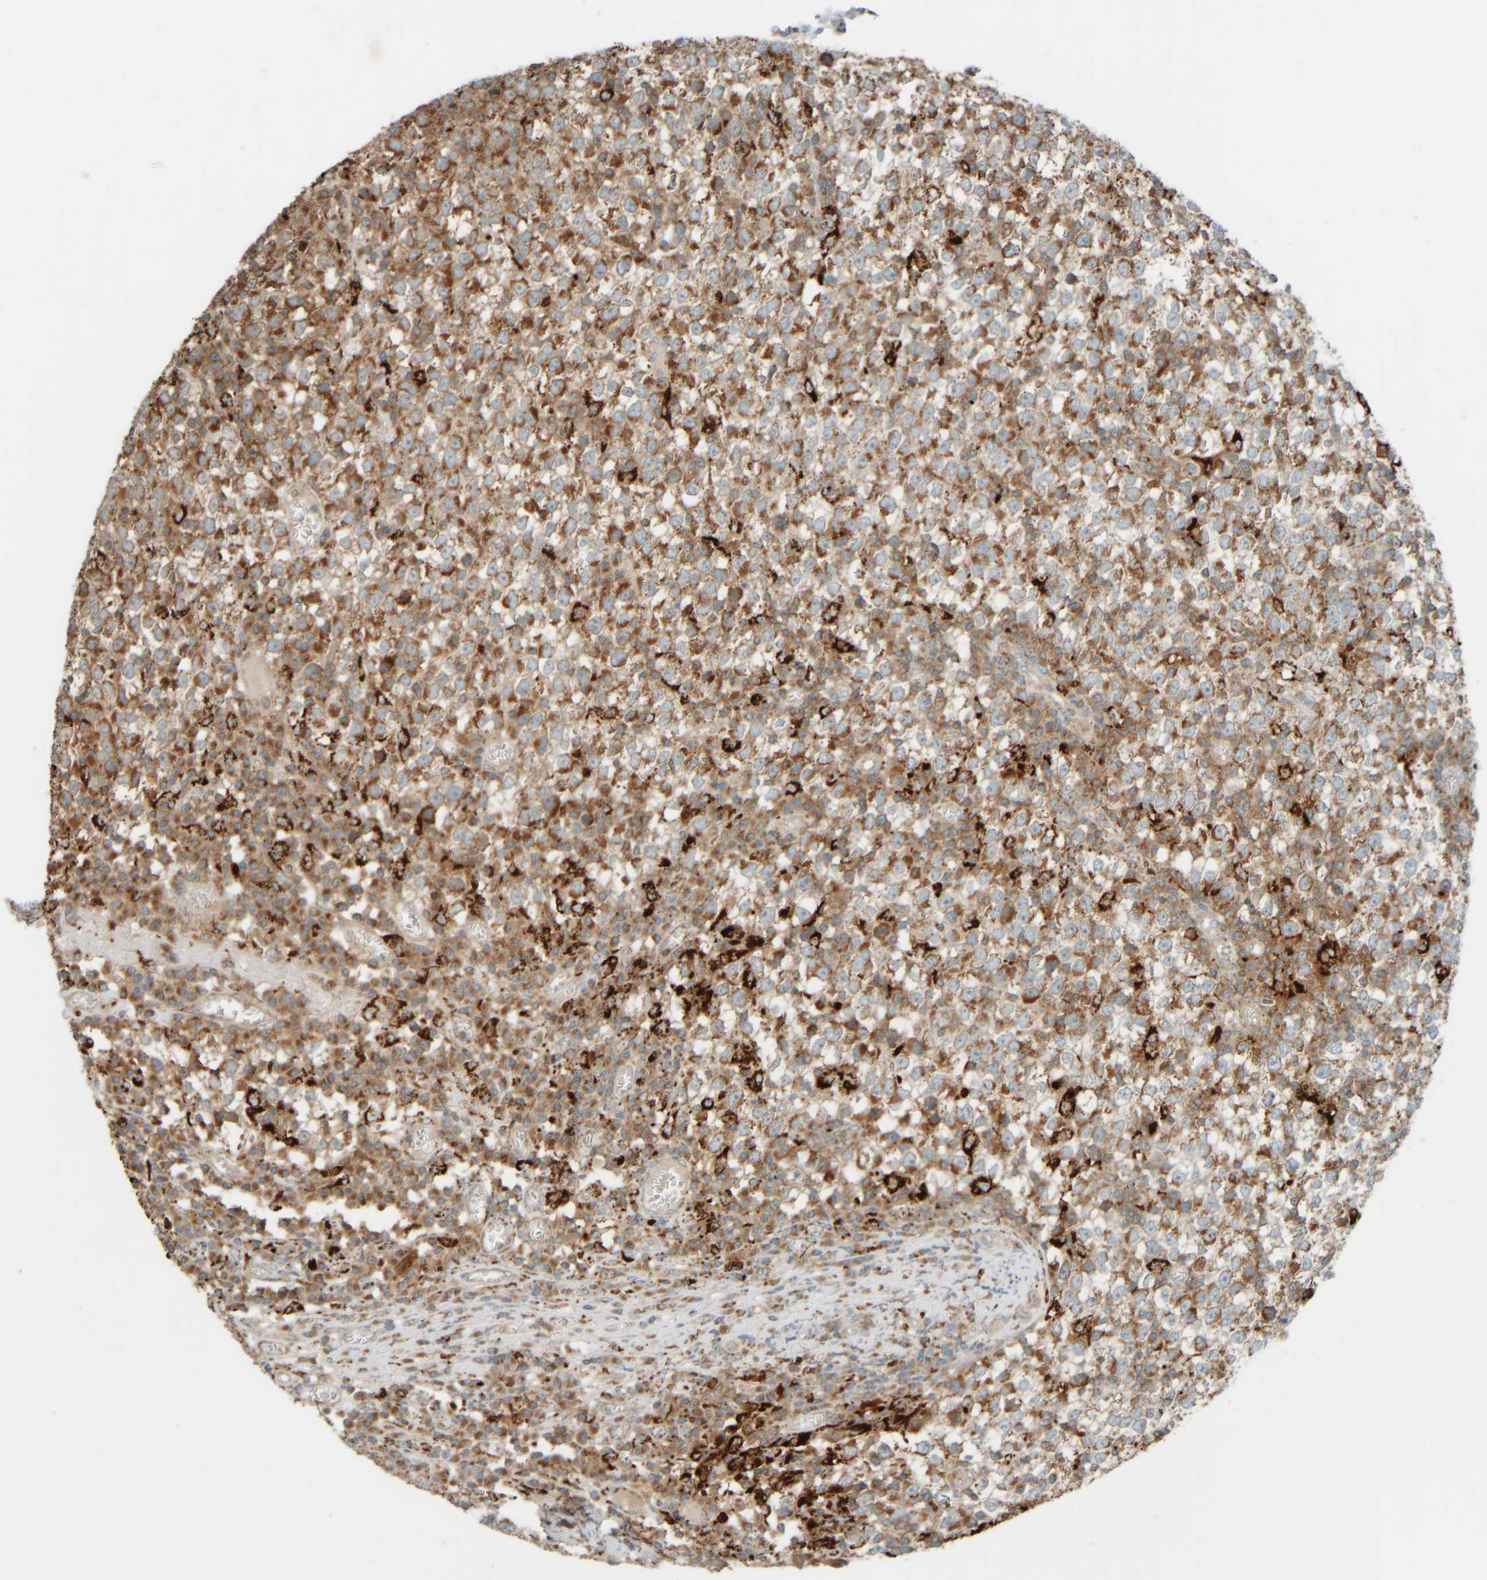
{"staining": {"intensity": "moderate", "quantity": ">75%", "location": "cytoplasmic/membranous"}, "tissue": "testis cancer", "cell_type": "Tumor cells", "image_type": "cancer", "snomed": [{"axis": "morphology", "description": "Seminoma, NOS"}, {"axis": "topography", "description": "Testis"}], "caption": "A micrograph showing moderate cytoplasmic/membranous expression in approximately >75% of tumor cells in seminoma (testis), as visualized by brown immunohistochemical staining.", "gene": "SPAG5", "patient": {"sex": "male", "age": 65}}